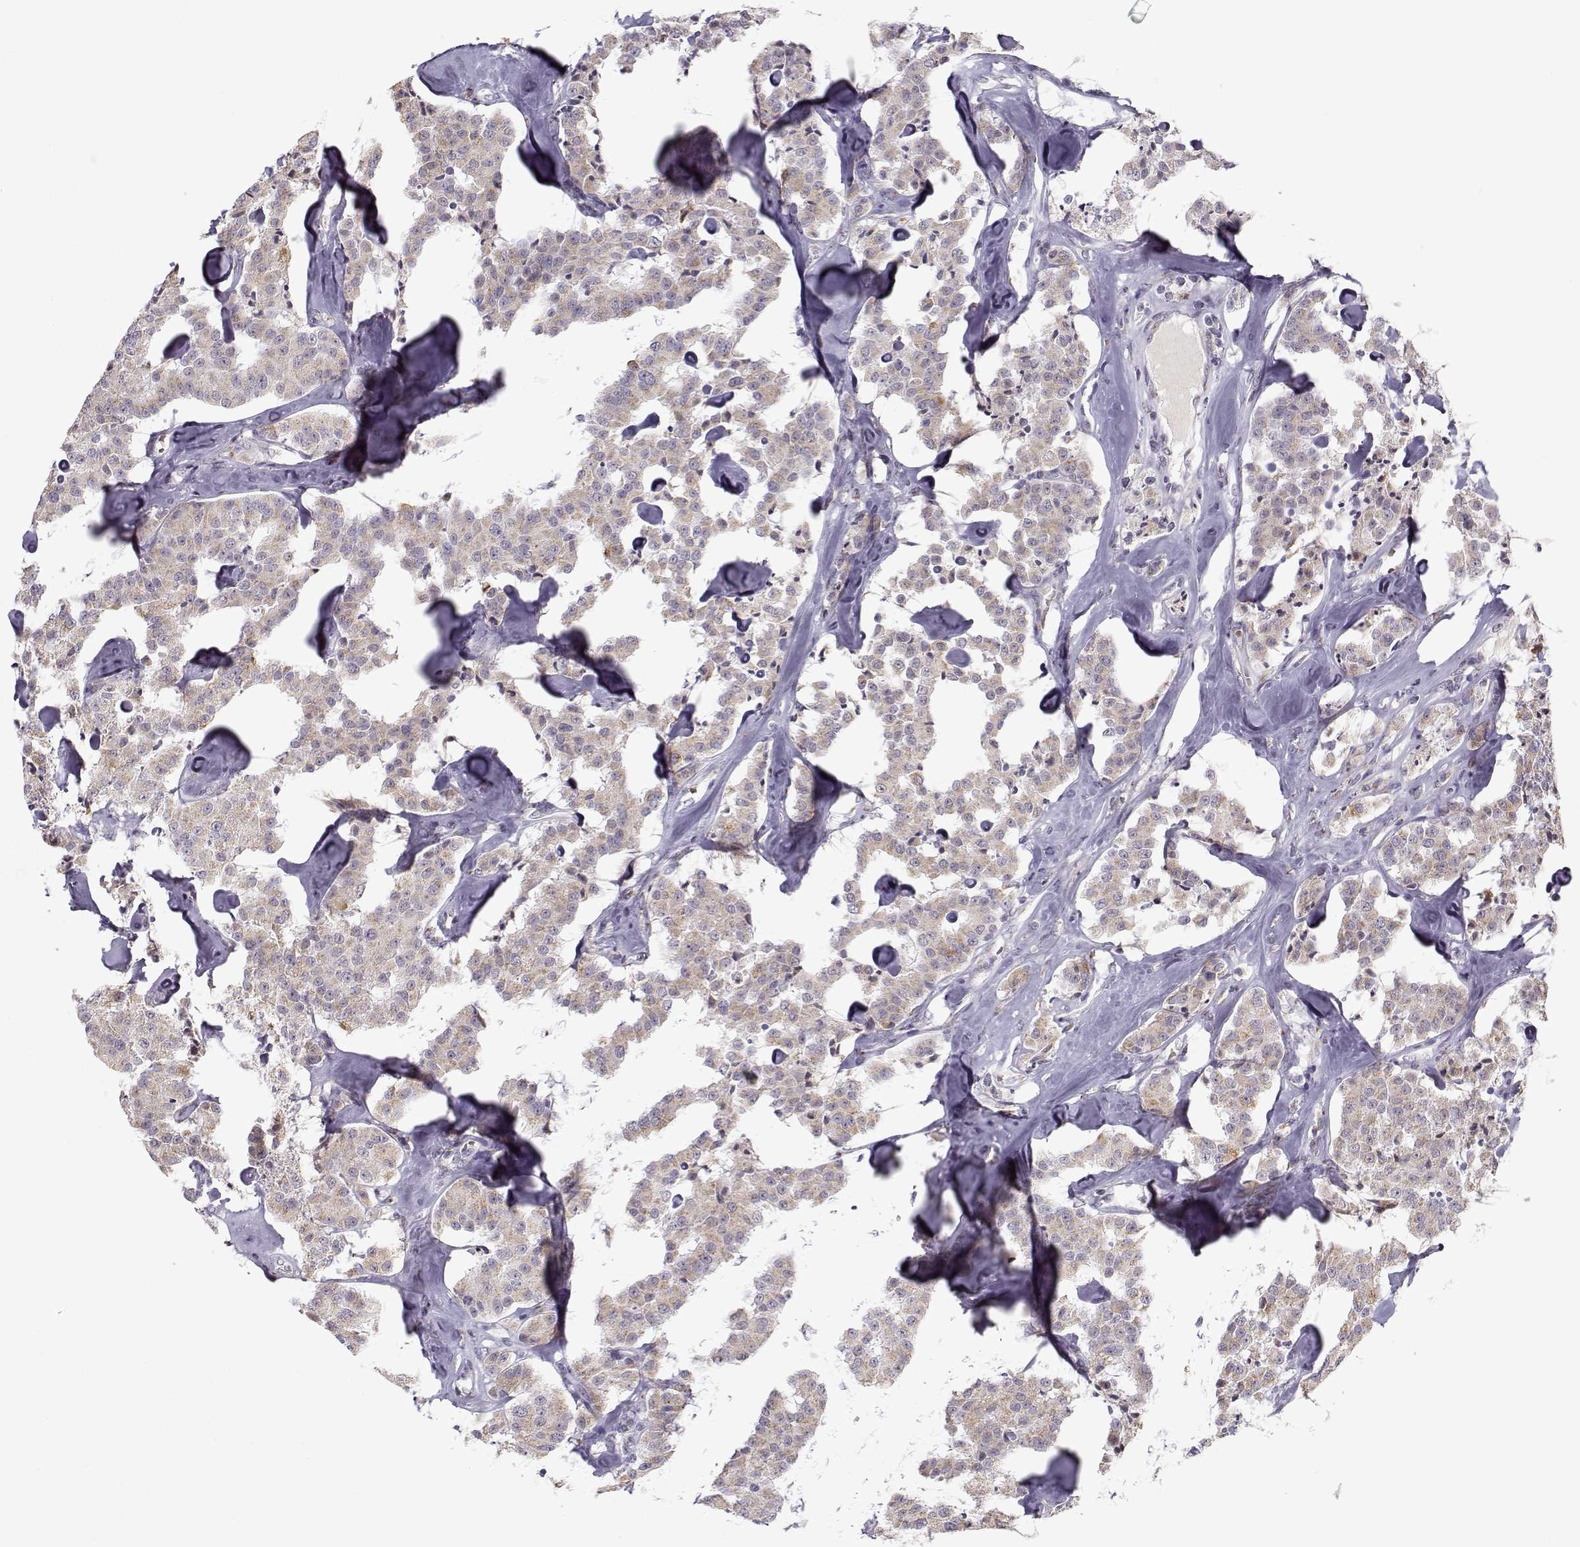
{"staining": {"intensity": "weak", "quantity": ">75%", "location": "cytoplasmic/membranous"}, "tissue": "carcinoid", "cell_type": "Tumor cells", "image_type": "cancer", "snomed": [{"axis": "morphology", "description": "Carcinoid, malignant, NOS"}, {"axis": "topography", "description": "Pancreas"}], "caption": "Immunohistochemical staining of human malignant carcinoid reveals low levels of weak cytoplasmic/membranous protein positivity in approximately >75% of tumor cells. The protein is shown in brown color, while the nuclei are stained blue.", "gene": "SLC4A5", "patient": {"sex": "male", "age": 41}}